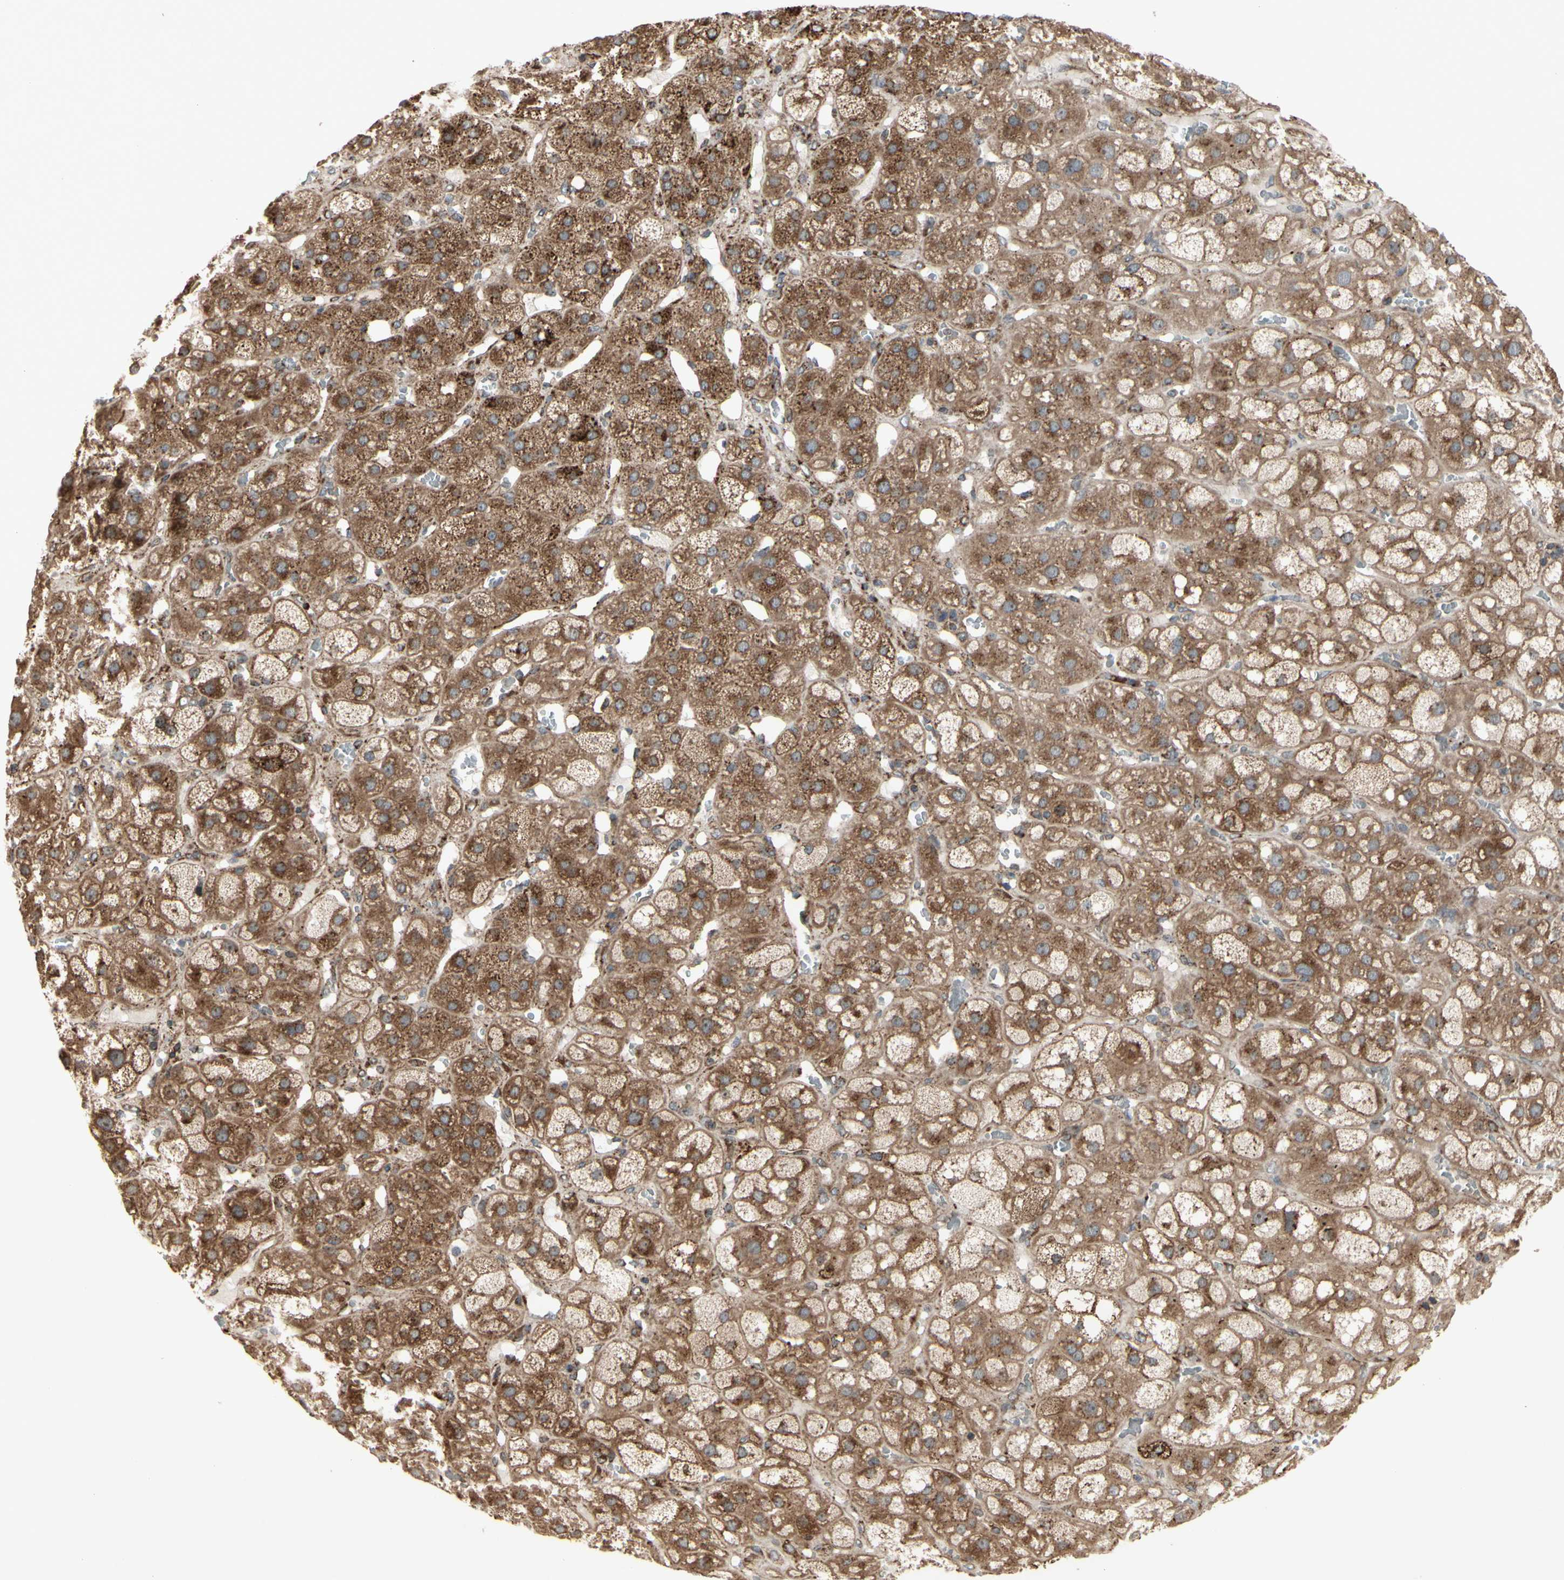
{"staining": {"intensity": "strong", "quantity": ">75%", "location": "cytoplasmic/membranous"}, "tissue": "adrenal gland", "cell_type": "Glandular cells", "image_type": "normal", "snomed": [{"axis": "morphology", "description": "Normal tissue, NOS"}, {"axis": "topography", "description": "Adrenal gland"}], "caption": "Strong cytoplasmic/membranous protein positivity is appreciated in about >75% of glandular cells in adrenal gland. (Stains: DAB in brown, nuclei in blue, Microscopy: brightfield microscopy at high magnification).", "gene": "SLC39A9", "patient": {"sex": "female", "age": 47}}